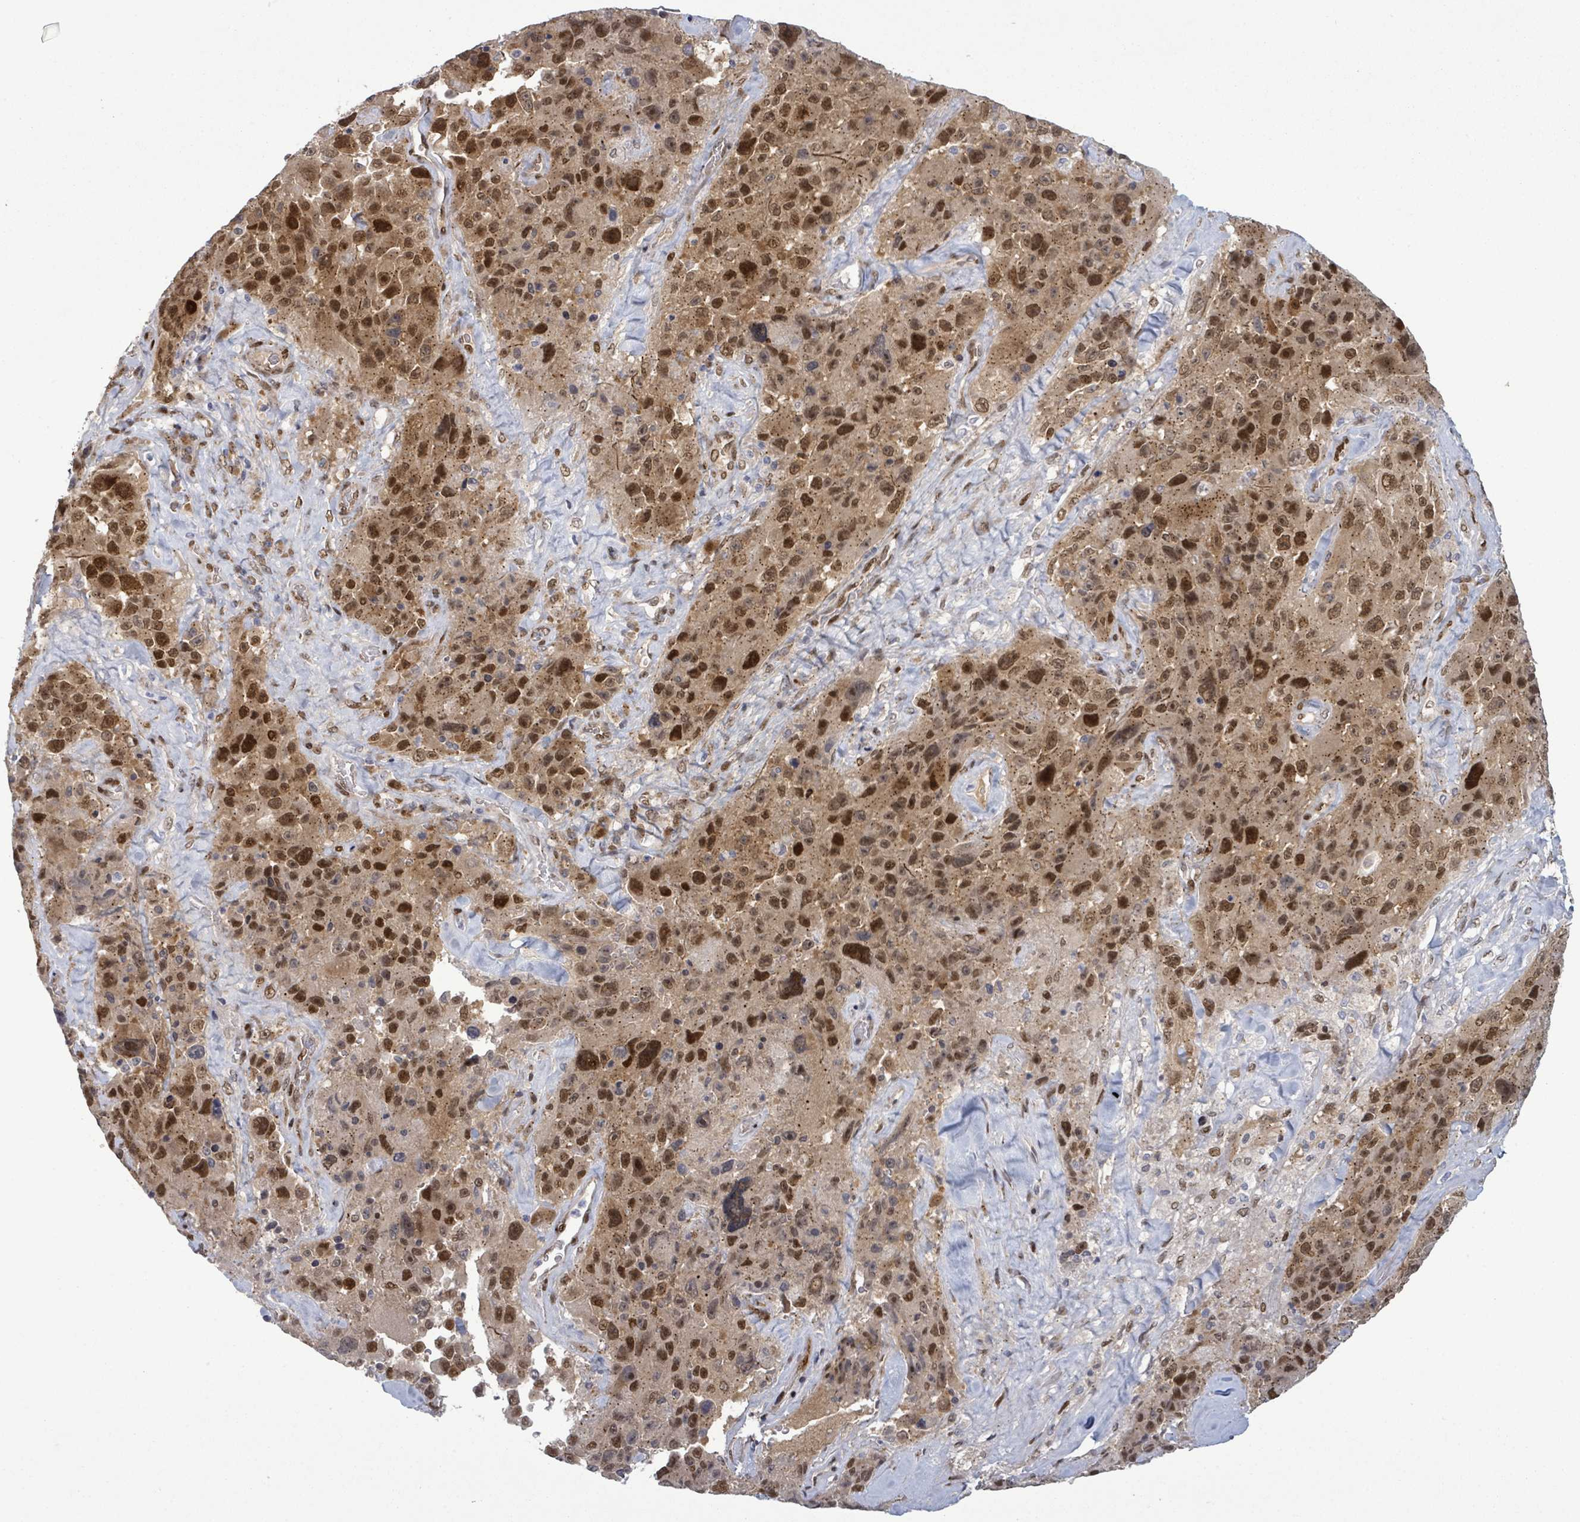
{"staining": {"intensity": "strong", "quantity": "25%-75%", "location": "cytoplasmic/membranous,nuclear"}, "tissue": "melanoma", "cell_type": "Tumor cells", "image_type": "cancer", "snomed": [{"axis": "morphology", "description": "Malignant melanoma, Metastatic site"}, {"axis": "topography", "description": "Lymph node"}], "caption": "This image displays malignant melanoma (metastatic site) stained with IHC to label a protein in brown. The cytoplasmic/membranous and nuclear of tumor cells show strong positivity for the protein. Nuclei are counter-stained blue.", "gene": "TUSC1", "patient": {"sex": "male", "age": 62}}